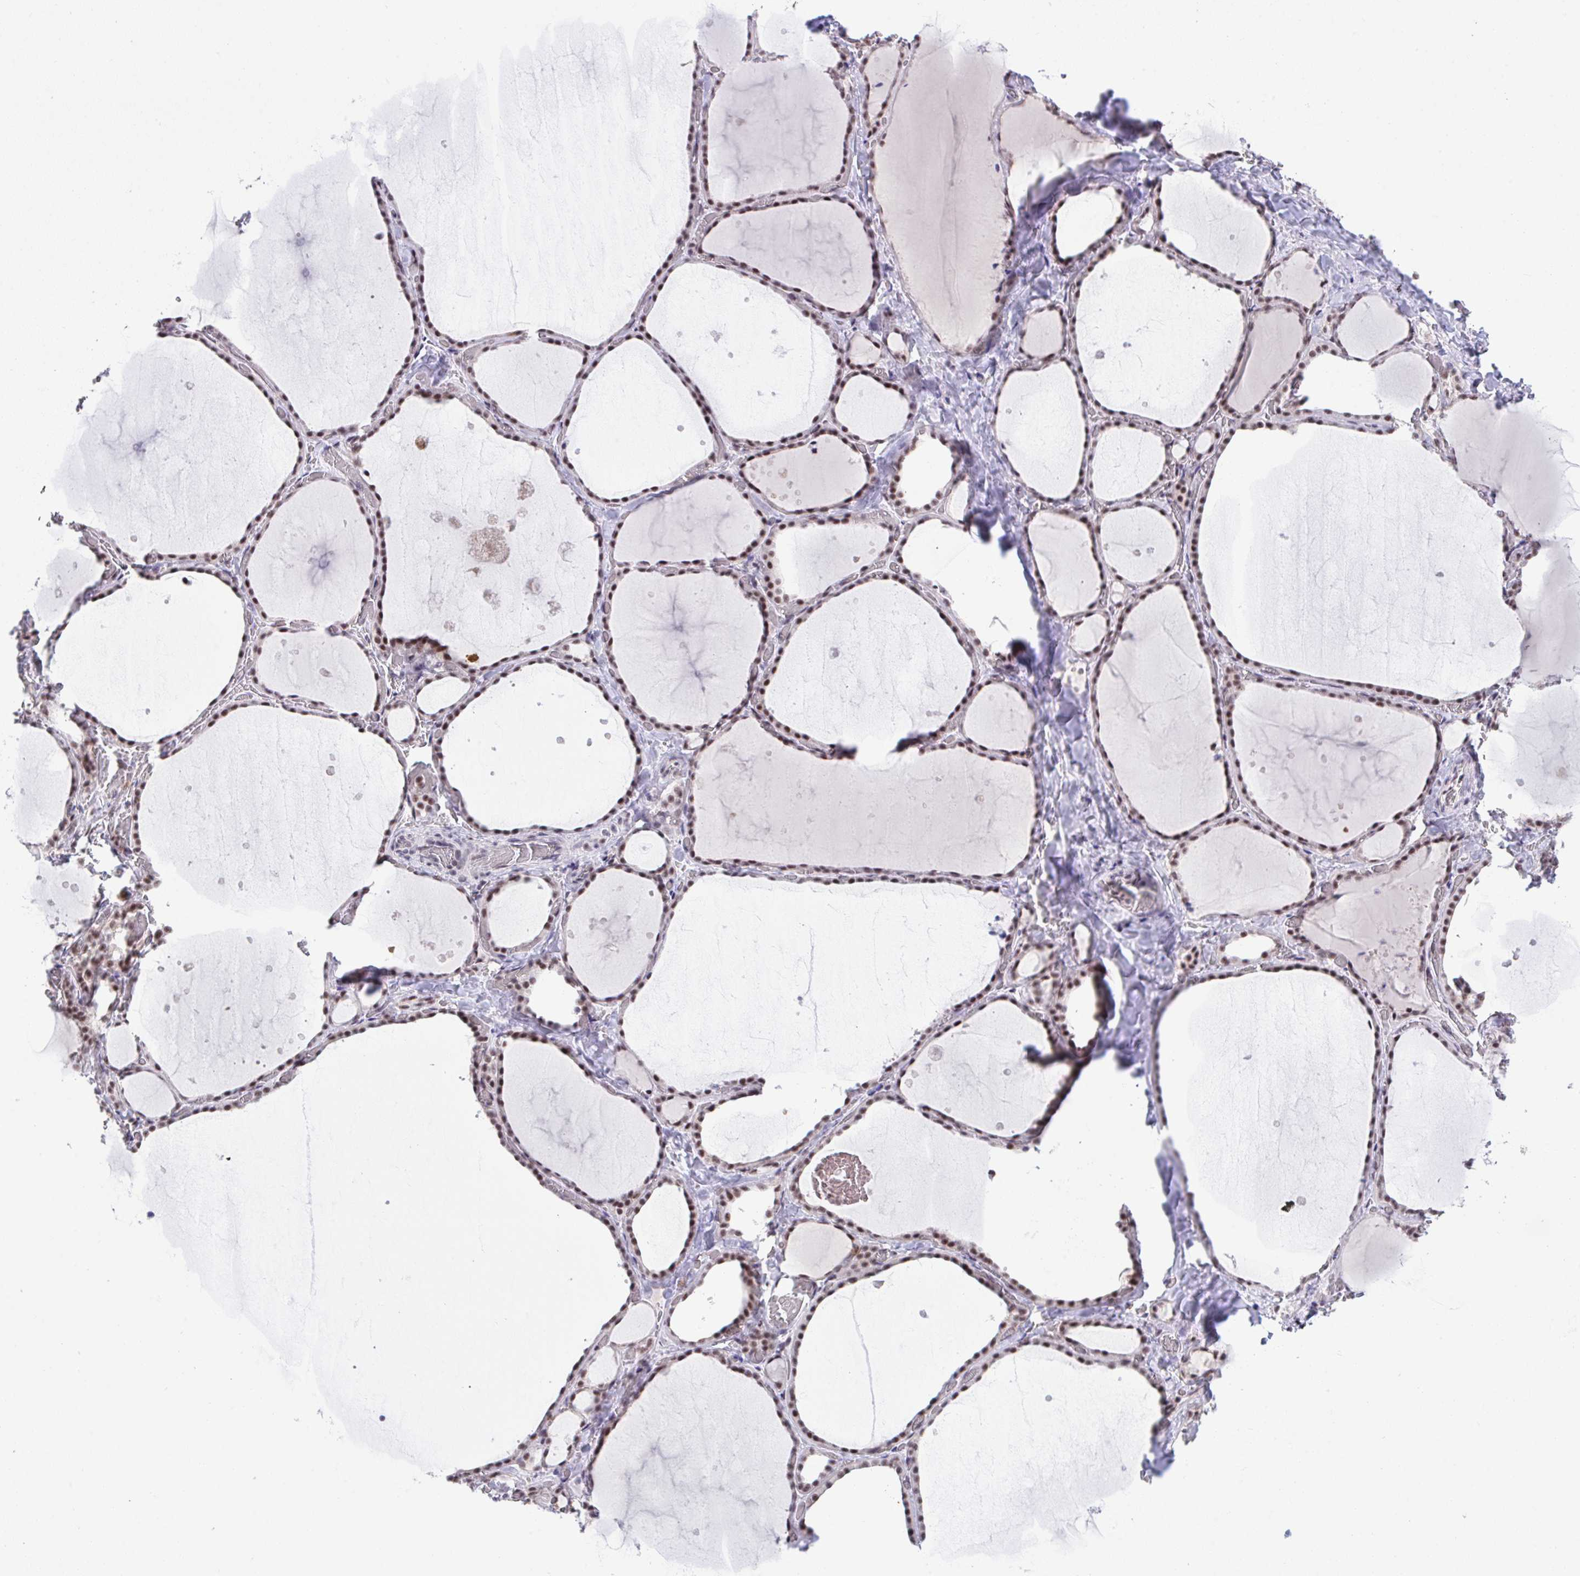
{"staining": {"intensity": "moderate", "quantity": ">75%", "location": "nuclear"}, "tissue": "thyroid gland", "cell_type": "Glandular cells", "image_type": "normal", "snomed": [{"axis": "morphology", "description": "Normal tissue, NOS"}, {"axis": "topography", "description": "Thyroid gland"}], "caption": "A brown stain shows moderate nuclear staining of a protein in glandular cells of normal thyroid gland. (Stains: DAB in brown, nuclei in blue, Microscopy: brightfield microscopy at high magnification).", "gene": "OR6K3", "patient": {"sex": "female", "age": 36}}